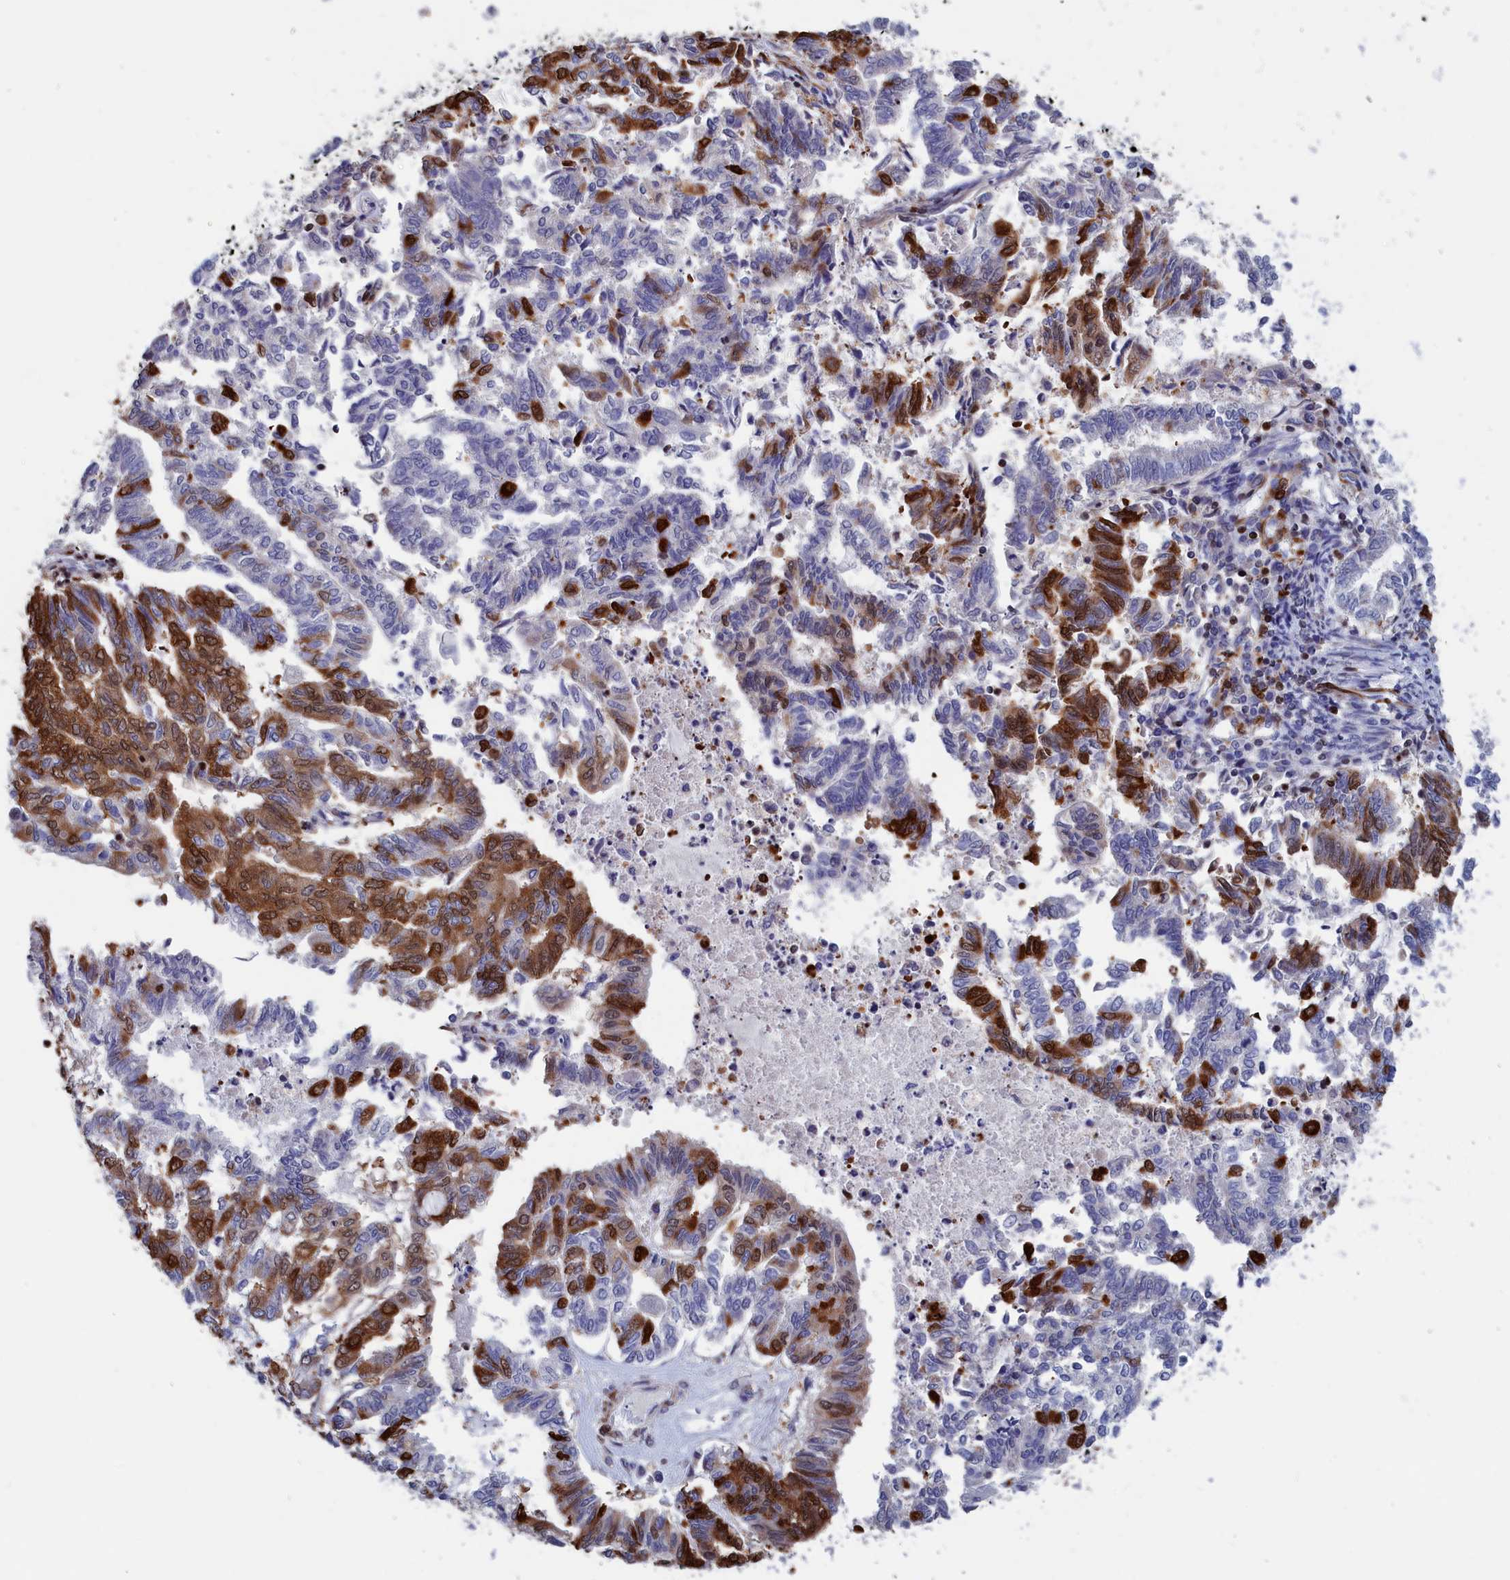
{"staining": {"intensity": "strong", "quantity": "<25%", "location": "cytoplasmic/membranous,nuclear"}, "tissue": "endometrial cancer", "cell_type": "Tumor cells", "image_type": "cancer", "snomed": [{"axis": "morphology", "description": "Adenocarcinoma, NOS"}, {"axis": "topography", "description": "Endometrium"}], "caption": "An IHC photomicrograph of neoplastic tissue is shown. Protein staining in brown highlights strong cytoplasmic/membranous and nuclear positivity in endometrial cancer (adenocarcinoma) within tumor cells.", "gene": "CRIP1", "patient": {"sex": "female", "age": 79}}